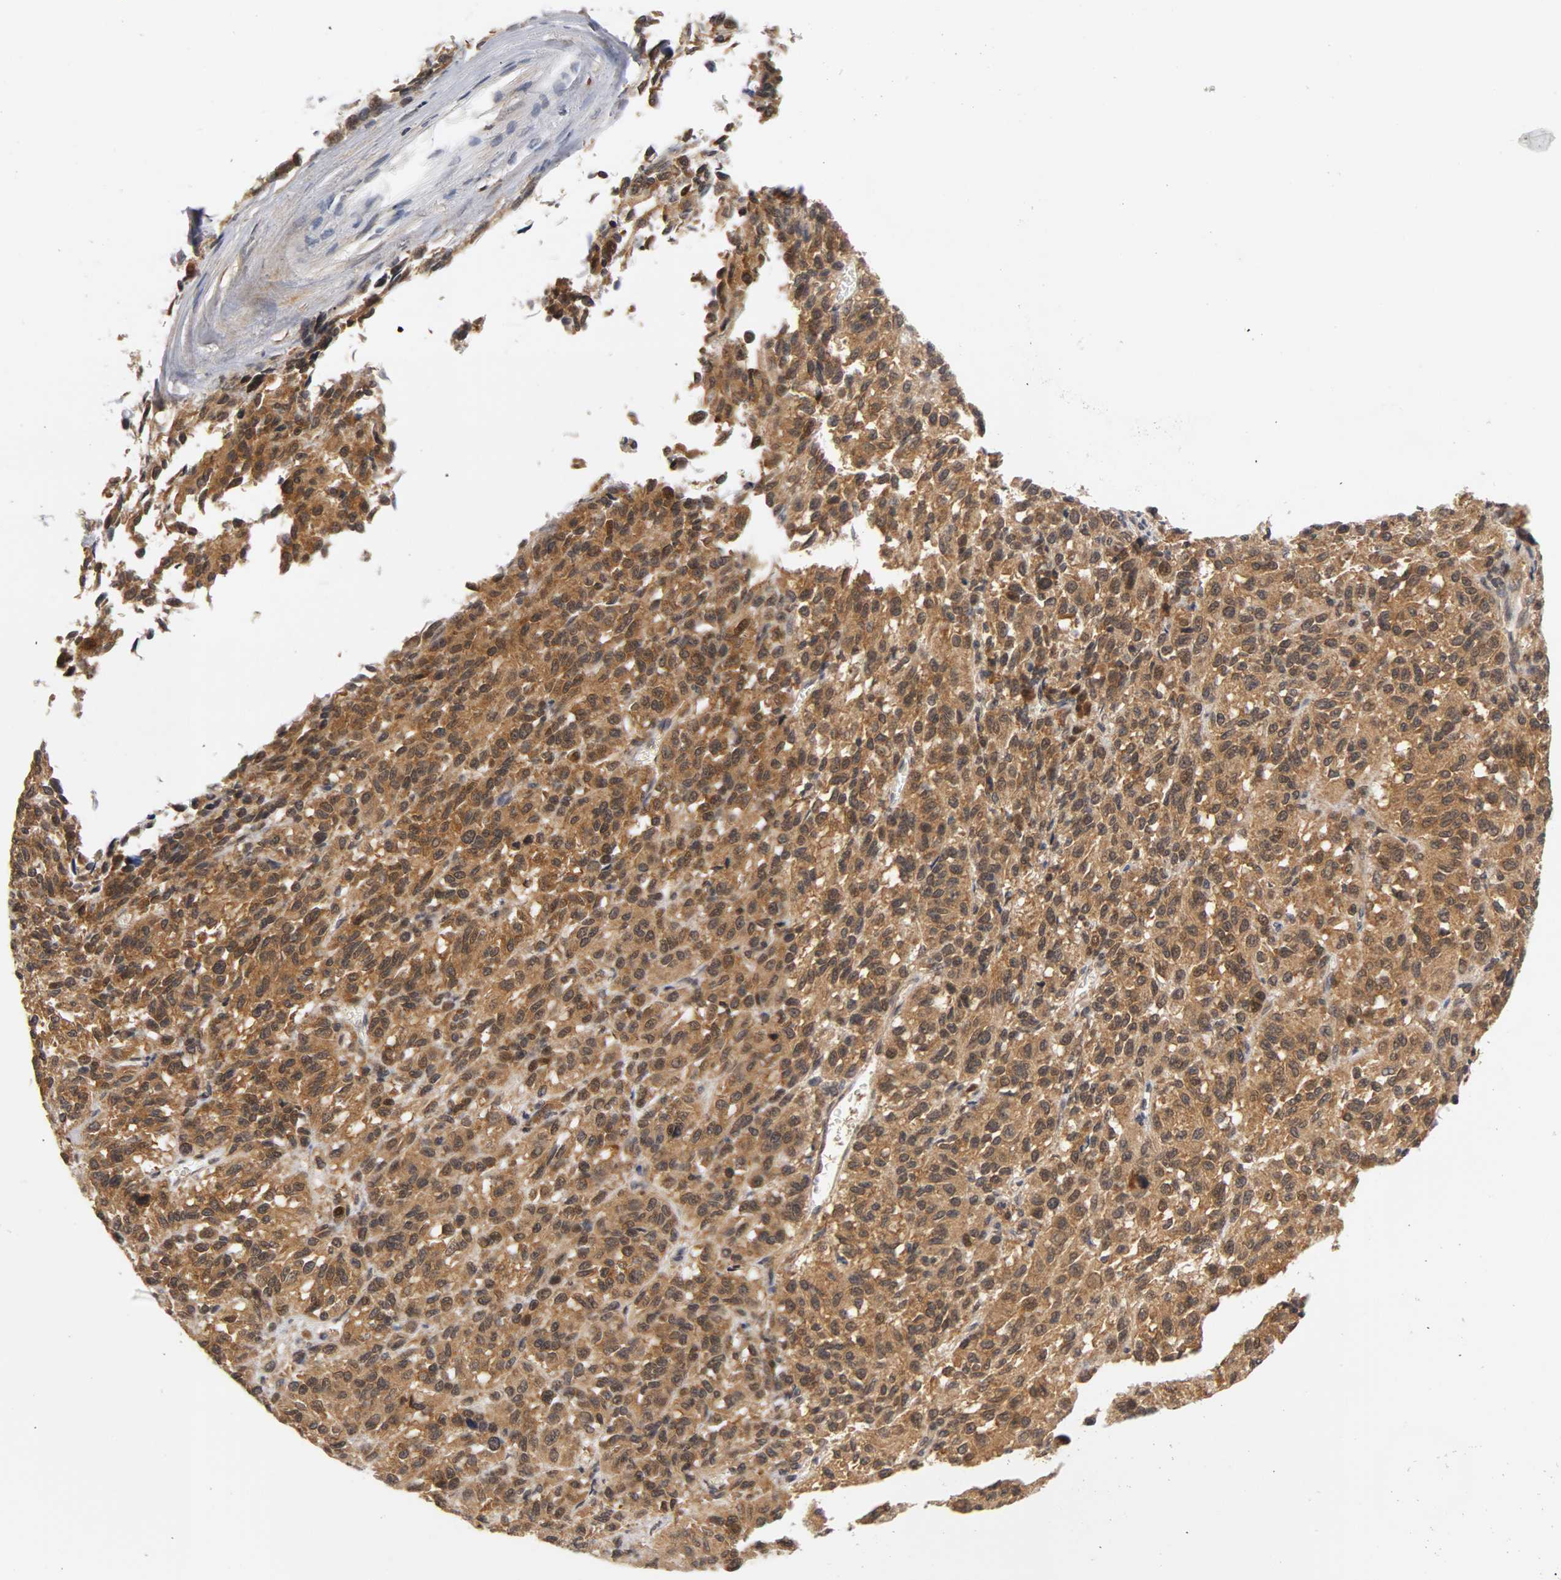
{"staining": {"intensity": "strong", "quantity": ">75%", "location": "cytoplasmic/membranous,nuclear"}, "tissue": "melanoma", "cell_type": "Tumor cells", "image_type": "cancer", "snomed": [{"axis": "morphology", "description": "Malignant melanoma, Metastatic site"}, {"axis": "topography", "description": "Lung"}], "caption": "Immunohistochemical staining of human malignant melanoma (metastatic site) demonstrates high levels of strong cytoplasmic/membranous and nuclear protein positivity in approximately >75% of tumor cells.", "gene": "UBE2M", "patient": {"sex": "male", "age": 64}}